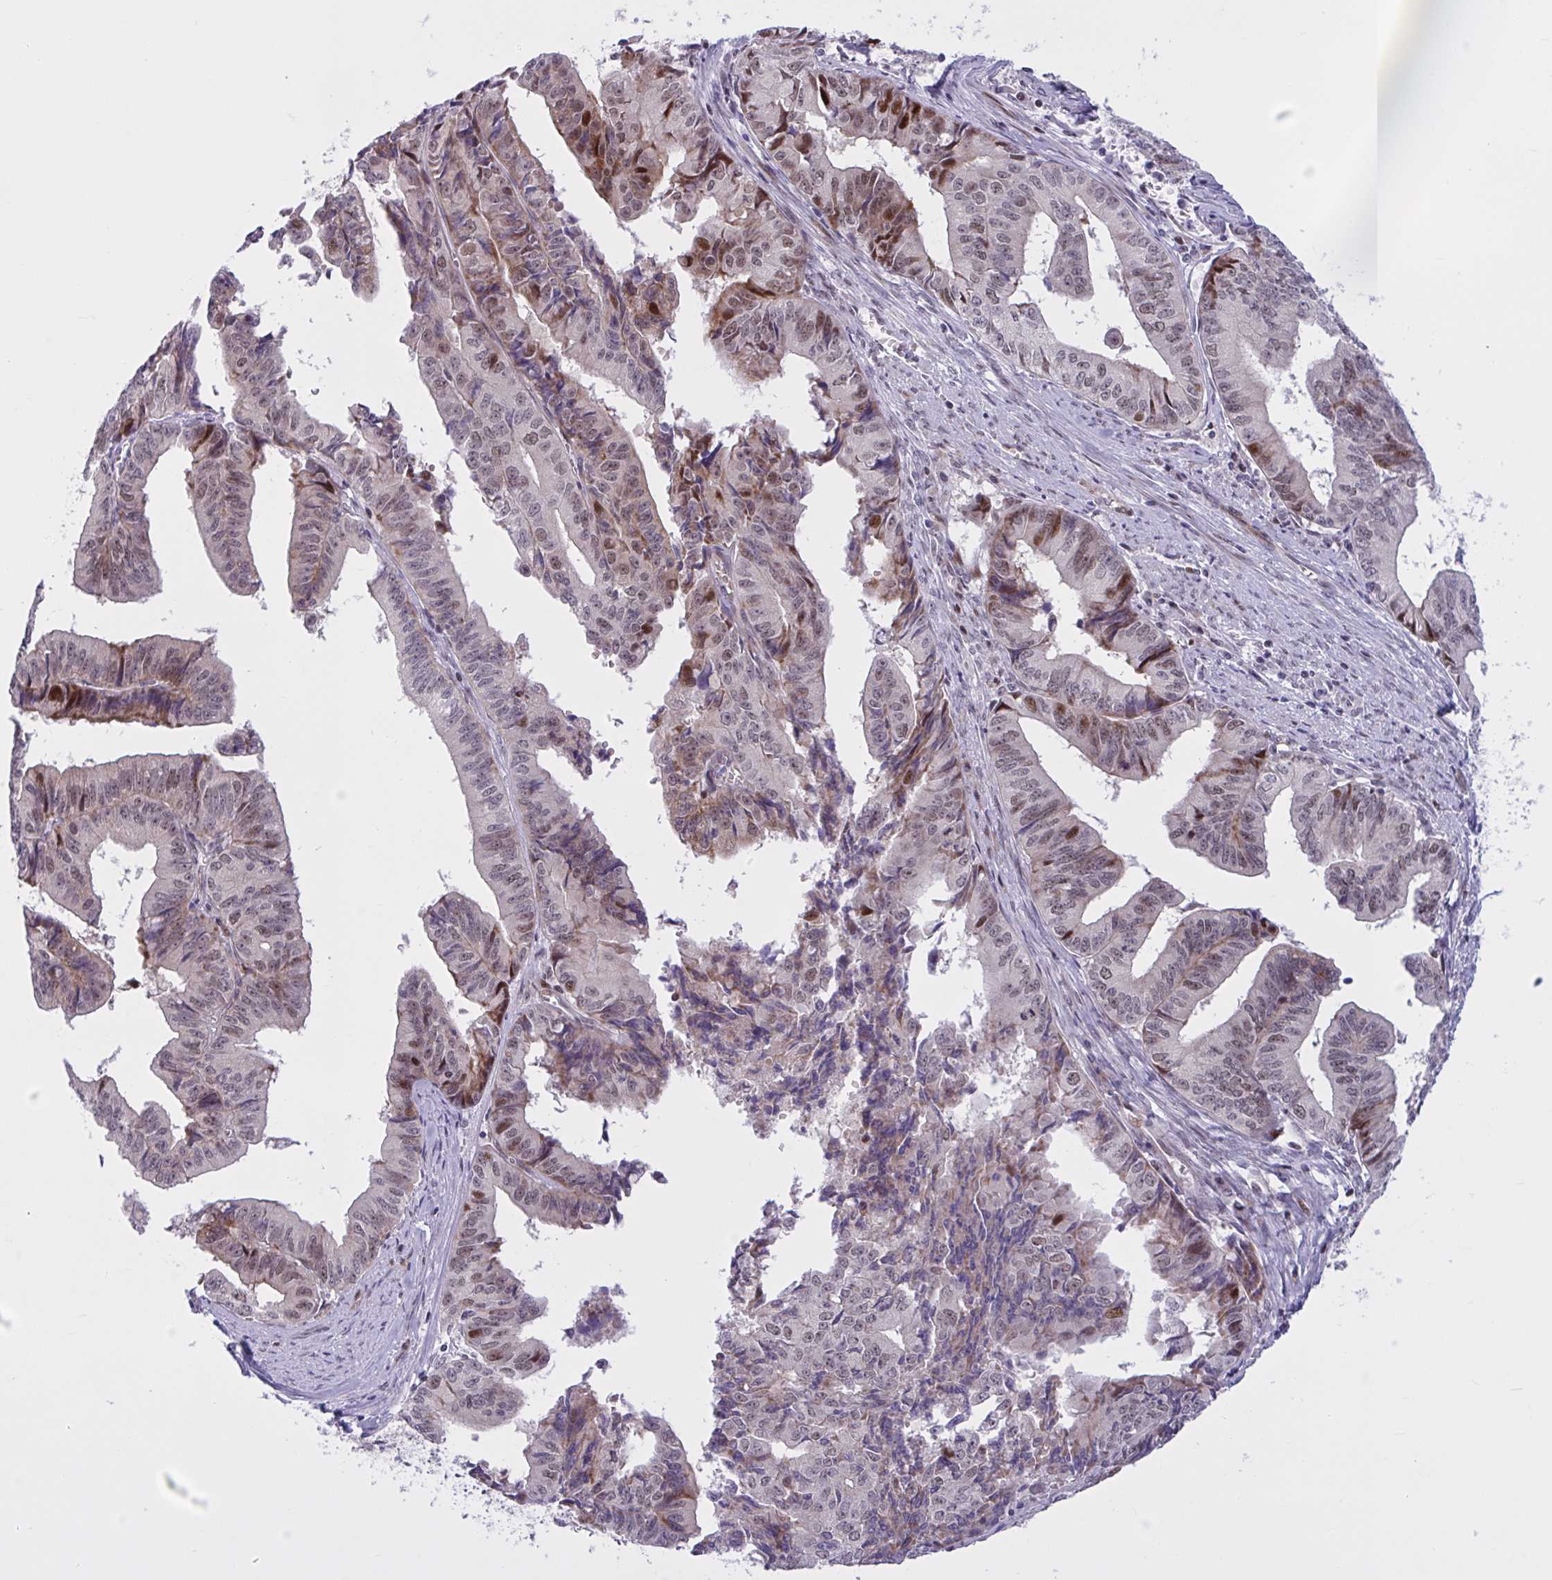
{"staining": {"intensity": "moderate", "quantity": "25%-75%", "location": "cytoplasmic/membranous,nuclear"}, "tissue": "endometrial cancer", "cell_type": "Tumor cells", "image_type": "cancer", "snomed": [{"axis": "morphology", "description": "Adenocarcinoma, NOS"}, {"axis": "topography", "description": "Endometrium"}], "caption": "Endometrial cancer (adenocarcinoma) tissue reveals moderate cytoplasmic/membranous and nuclear expression in approximately 25%-75% of tumor cells (DAB (3,3'-diaminobenzidine) = brown stain, brightfield microscopy at high magnification).", "gene": "RBL1", "patient": {"sex": "female", "age": 65}}